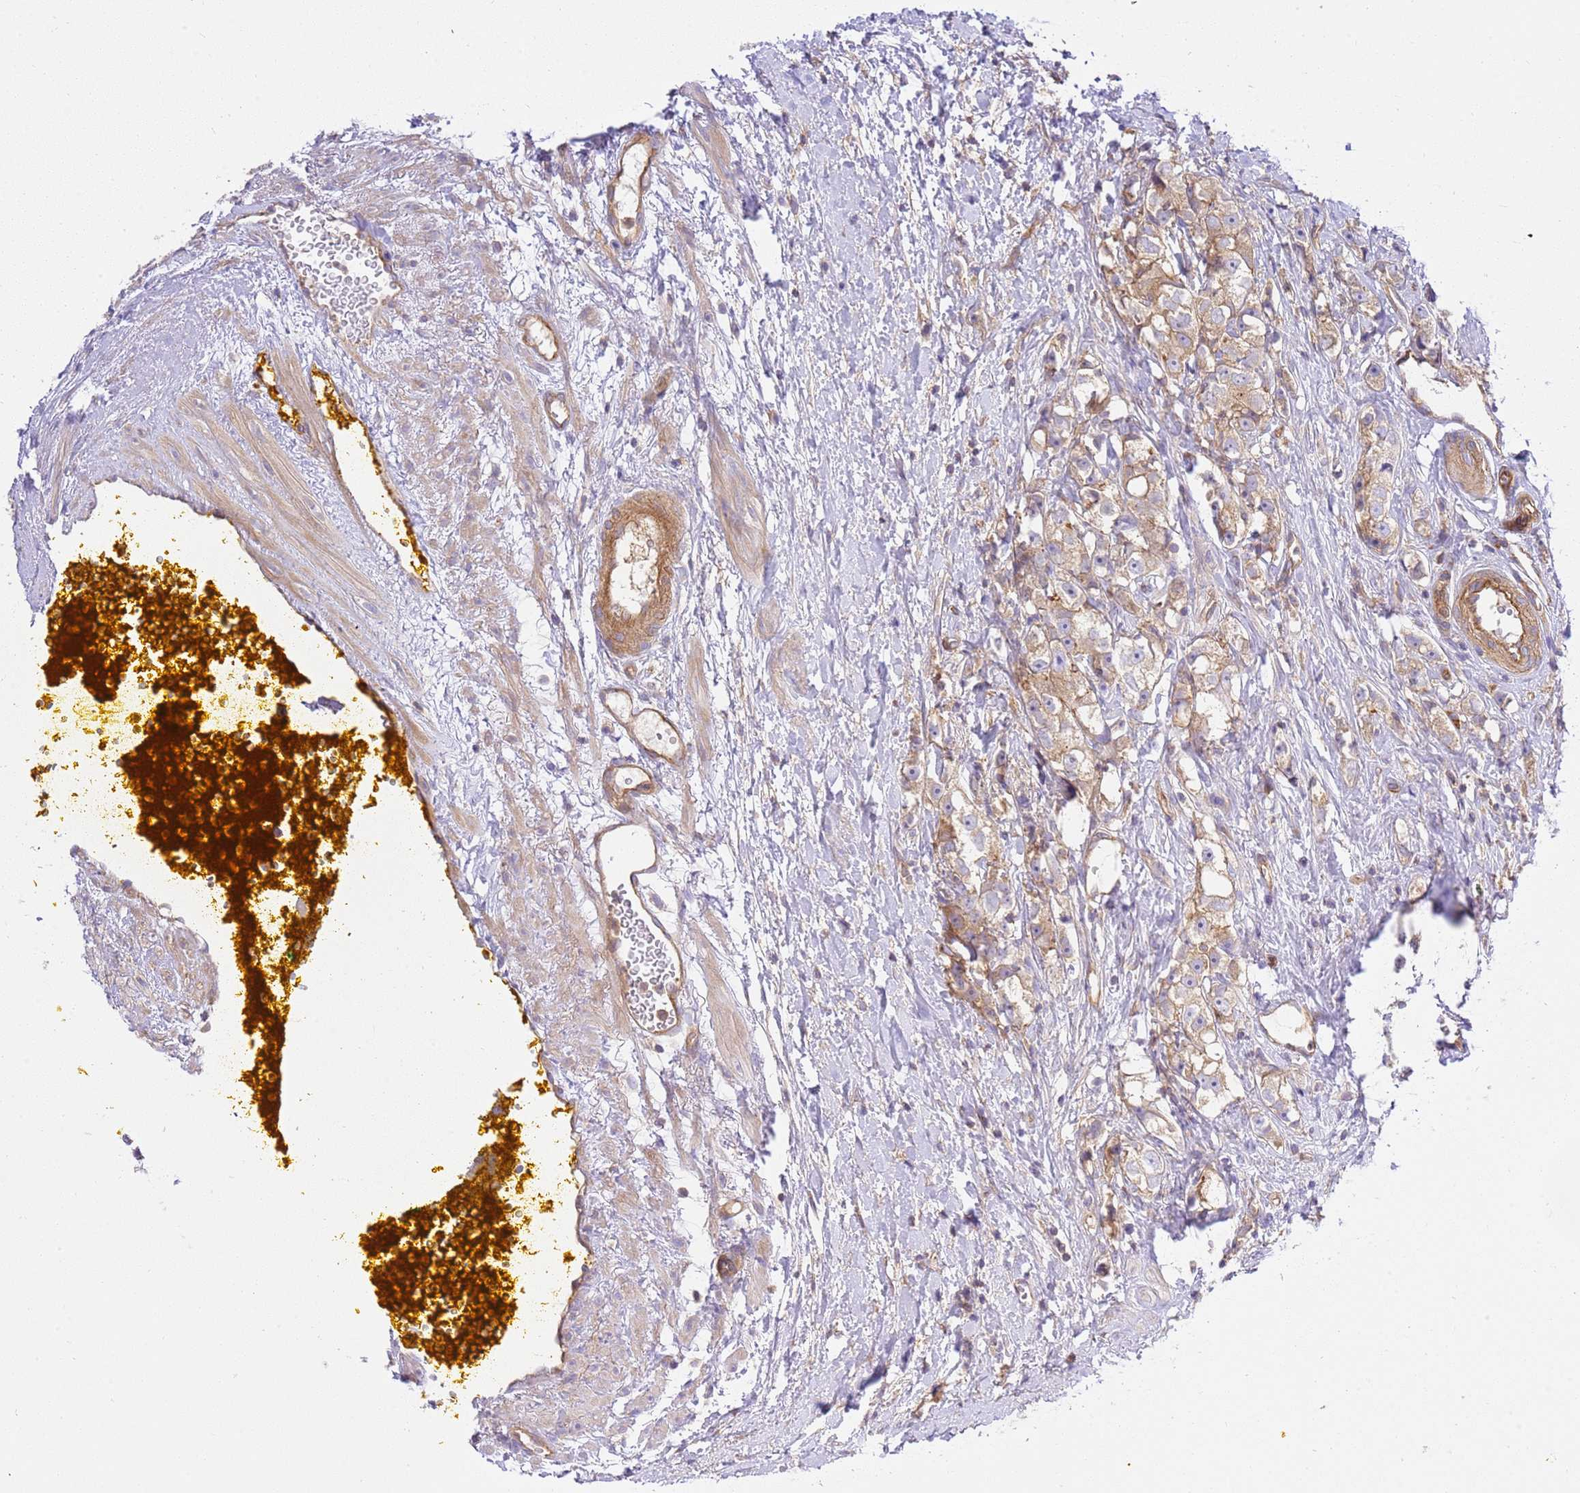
{"staining": {"intensity": "moderate", "quantity": ">75%", "location": "cytoplasmic/membranous"}, "tissue": "prostate cancer", "cell_type": "Tumor cells", "image_type": "cancer", "snomed": [{"axis": "morphology", "description": "Adenocarcinoma, High grade"}, {"axis": "topography", "description": "Prostate"}], "caption": "High-magnification brightfield microscopy of high-grade adenocarcinoma (prostate) stained with DAB (3,3'-diaminobenzidine) (brown) and counterstained with hematoxylin (blue). tumor cells exhibit moderate cytoplasmic/membranous positivity is seen in about>75% of cells.", "gene": "EFCAB8", "patient": {"sex": "male", "age": 74}}